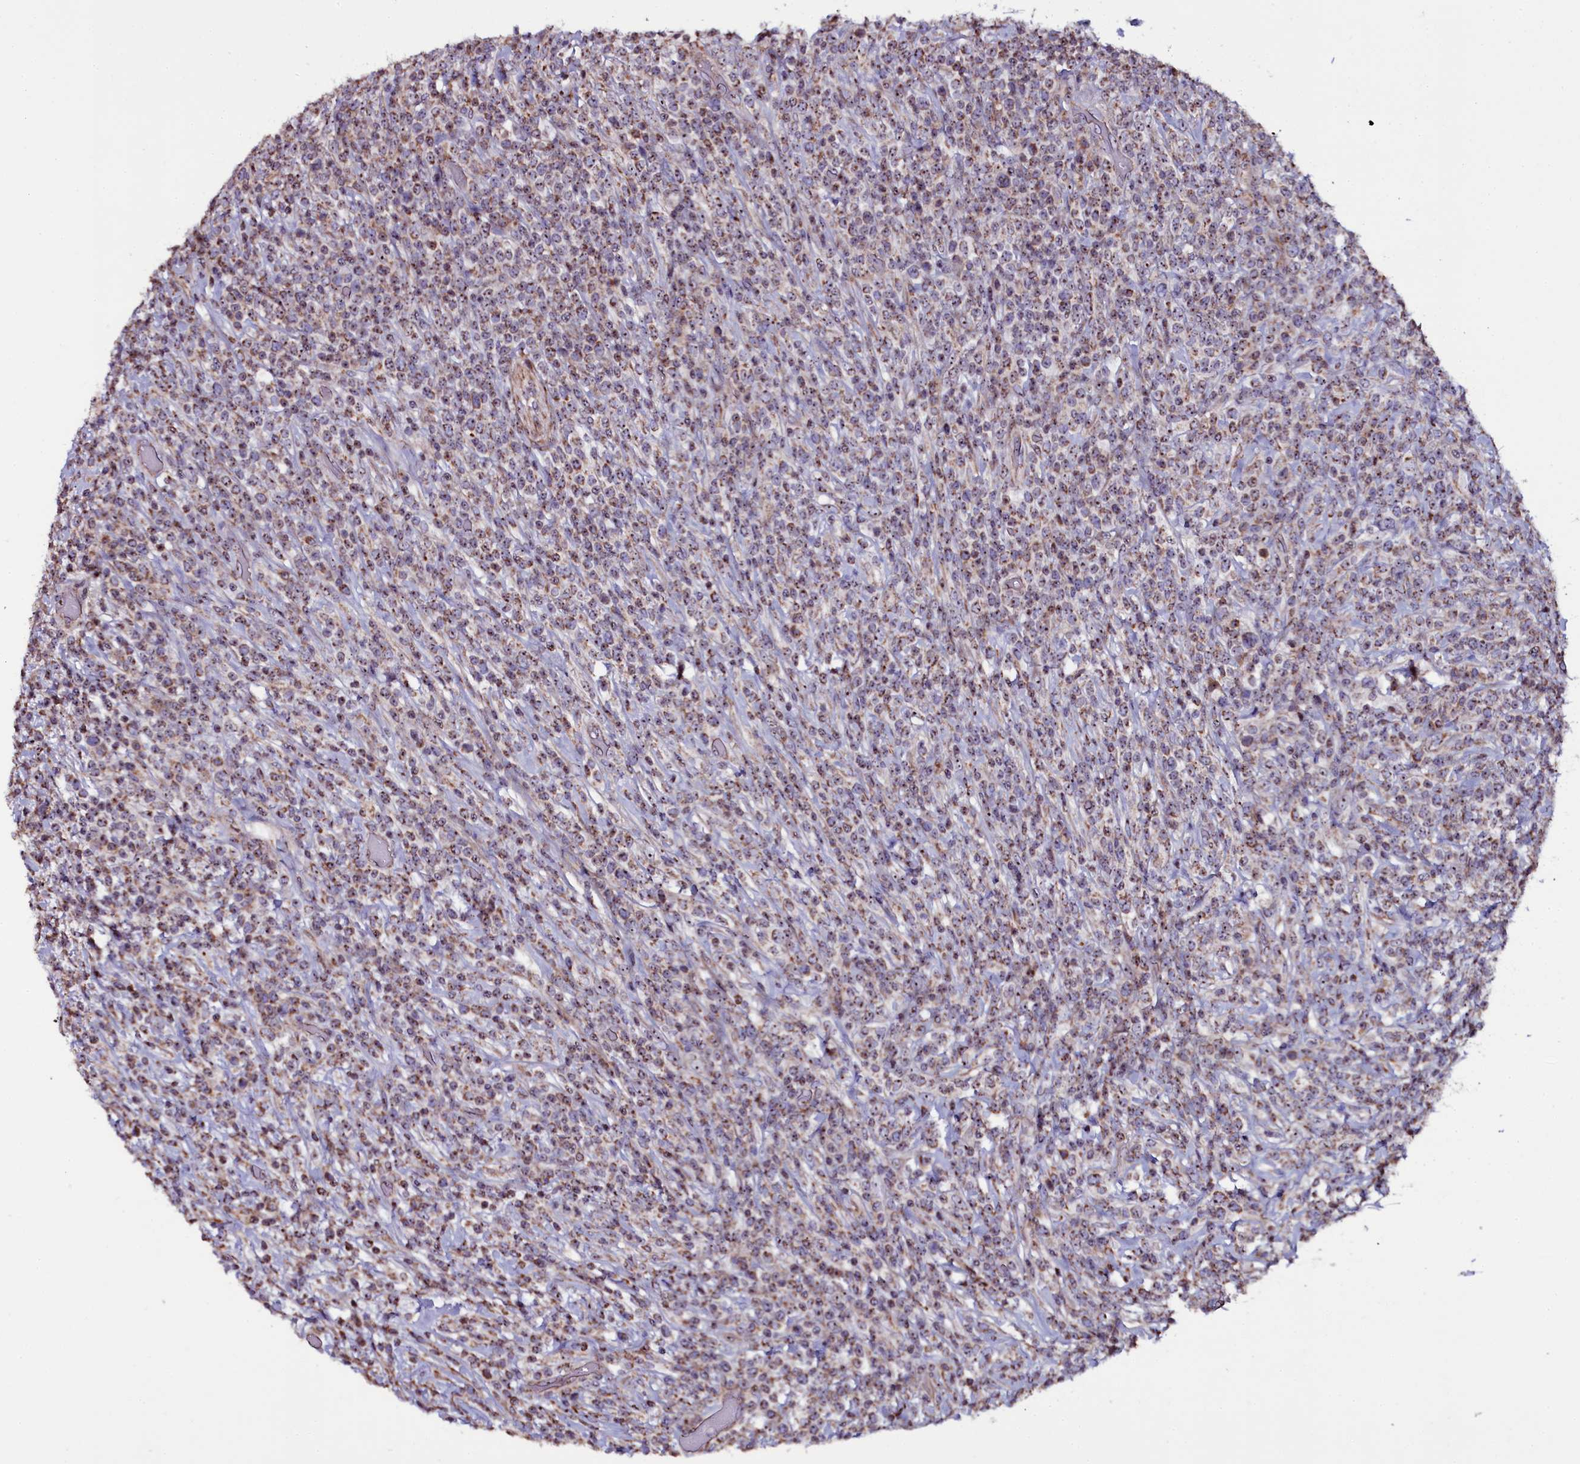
{"staining": {"intensity": "moderate", "quantity": ">75%", "location": "cytoplasmic/membranous"}, "tissue": "lymphoma", "cell_type": "Tumor cells", "image_type": "cancer", "snomed": [{"axis": "morphology", "description": "Malignant lymphoma, non-Hodgkin's type, High grade"}, {"axis": "topography", "description": "Colon"}], "caption": "Tumor cells reveal medium levels of moderate cytoplasmic/membranous positivity in approximately >75% of cells in lymphoma. Nuclei are stained in blue.", "gene": "NAA80", "patient": {"sex": "female", "age": 53}}